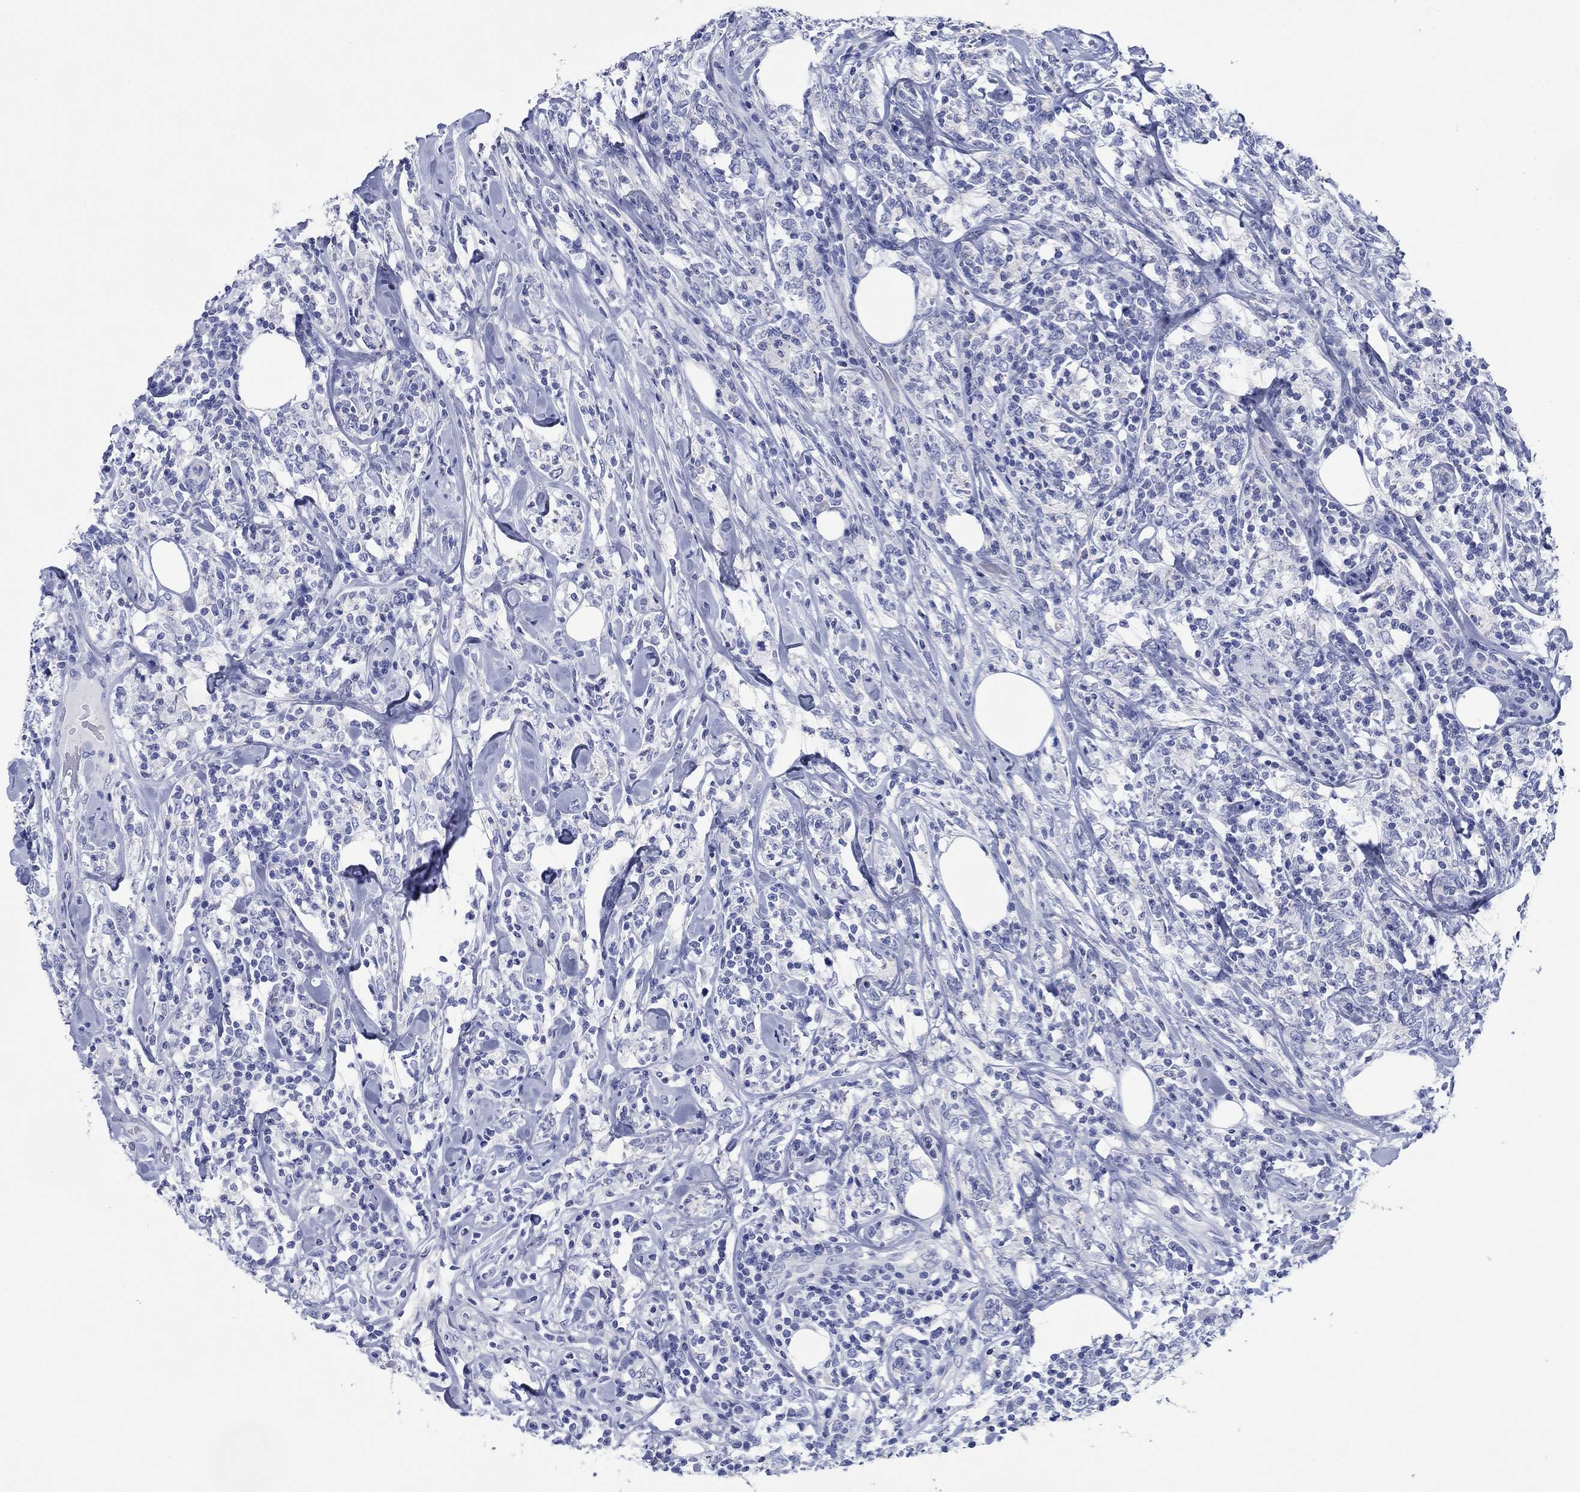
{"staining": {"intensity": "negative", "quantity": "none", "location": "none"}, "tissue": "lymphoma", "cell_type": "Tumor cells", "image_type": "cancer", "snomed": [{"axis": "morphology", "description": "Malignant lymphoma, non-Hodgkin's type, High grade"}, {"axis": "topography", "description": "Lymph node"}], "caption": "Protein analysis of lymphoma reveals no significant expression in tumor cells.", "gene": "HCRT", "patient": {"sex": "female", "age": 84}}